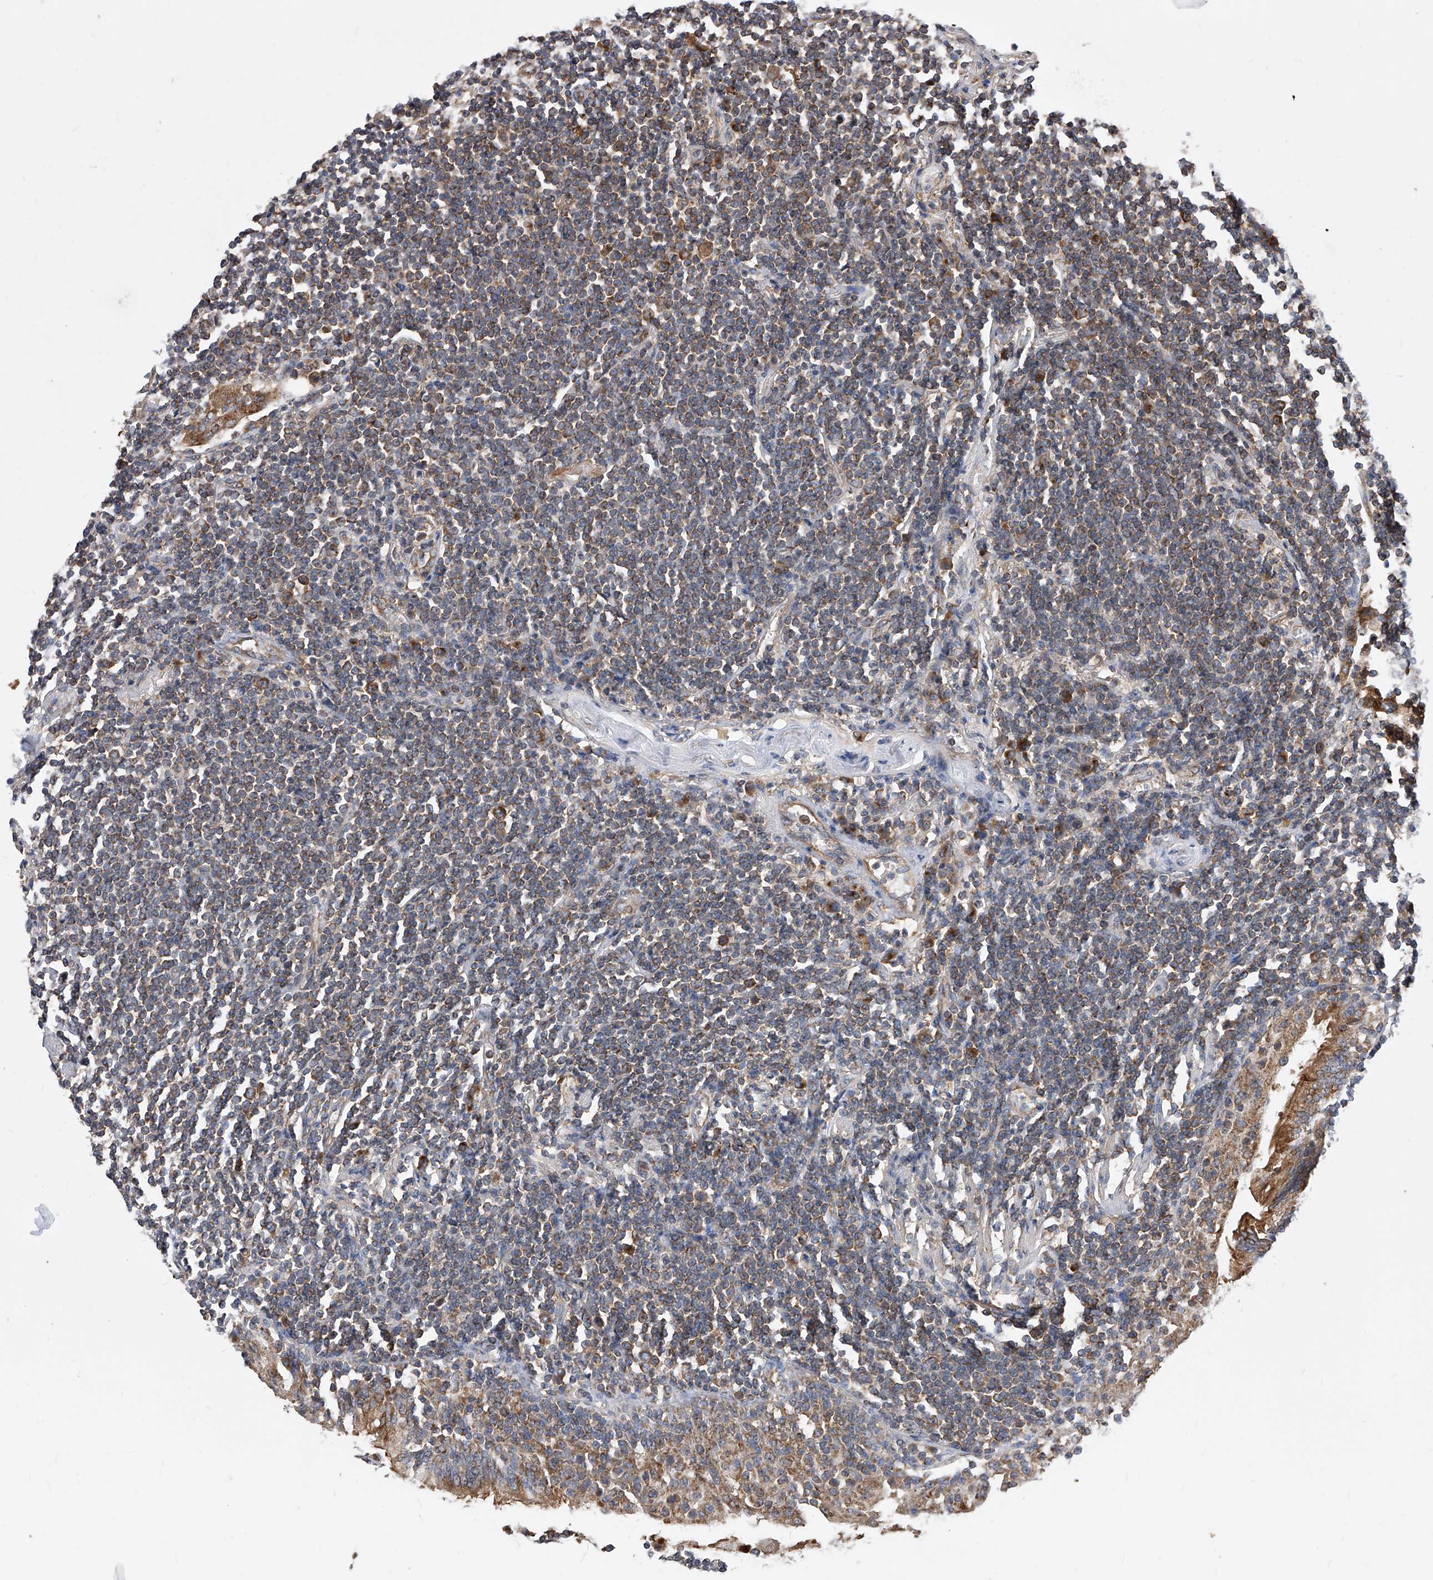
{"staining": {"intensity": "weak", "quantity": ">75%", "location": "cytoplasmic/membranous"}, "tissue": "lymphoma", "cell_type": "Tumor cells", "image_type": "cancer", "snomed": [{"axis": "morphology", "description": "Malignant lymphoma, non-Hodgkin's type, Low grade"}, {"axis": "topography", "description": "Lung"}], "caption": "Malignant lymphoma, non-Hodgkin's type (low-grade) stained with a brown dye exhibits weak cytoplasmic/membranous positive staining in about >75% of tumor cells.", "gene": "CFAP410", "patient": {"sex": "female", "age": 71}}